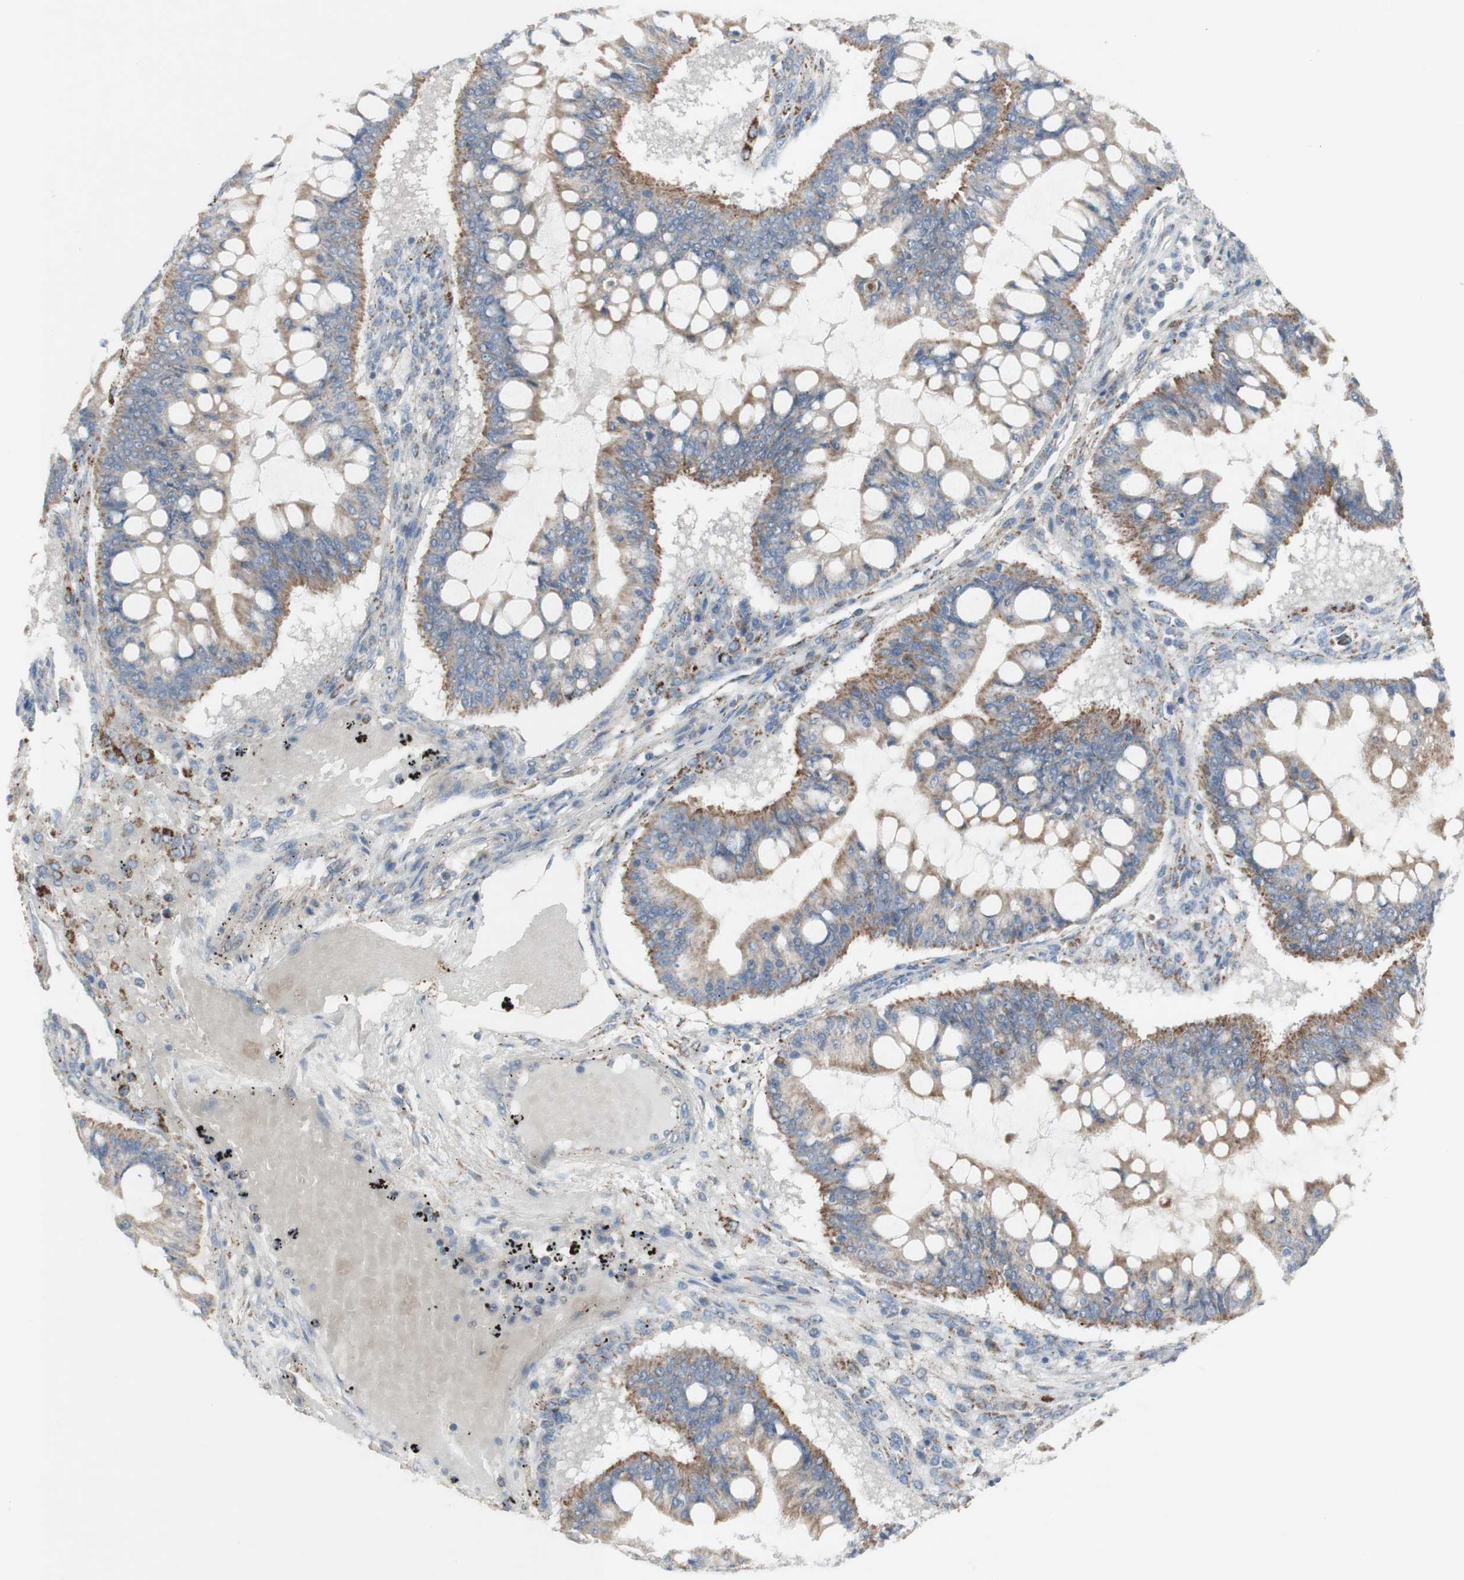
{"staining": {"intensity": "weak", "quantity": ">75%", "location": "cytoplasmic/membranous"}, "tissue": "ovarian cancer", "cell_type": "Tumor cells", "image_type": "cancer", "snomed": [{"axis": "morphology", "description": "Cystadenocarcinoma, mucinous, NOS"}, {"axis": "topography", "description": "Ovary"}], "caption": "Brown immunohistochemical staining in human ovarian cancer reveals weak cytoplasmic/membranous positivity in about >75% of tumor cells.", "gene": "CNTNAP1", "patient": {"sex": "female", "age": 73}}